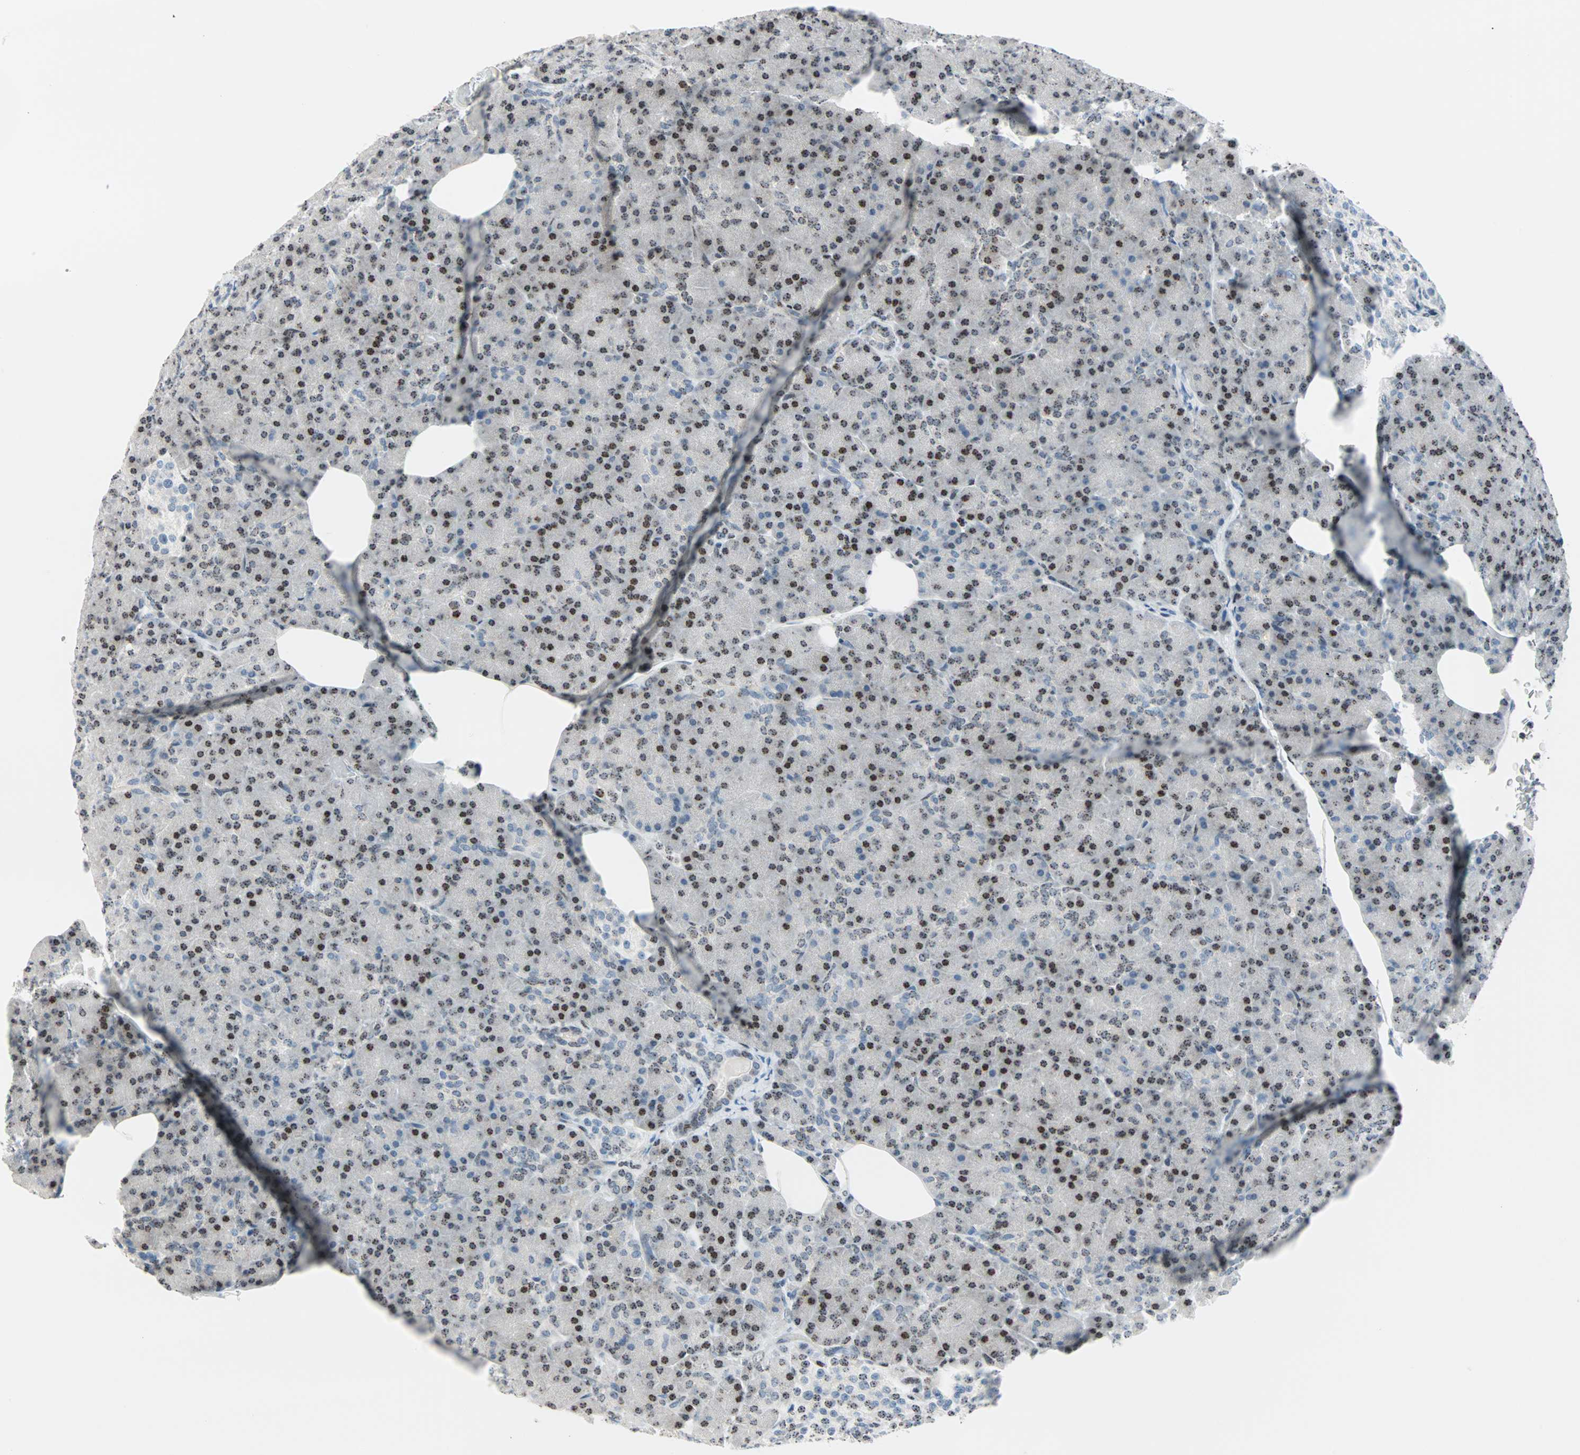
{"staining": {"intensity": "weak", "quantity": ">75%", "location": "nuclear"}, "tissue": "pancreas", "cell_type": "Exocrine glandular cells", "image_type": "normal", "snomed": [{"axis": "morphology", "description": "Normal tissue, NOS"}, {"axis": "topography", "description": "Pancreas"}], "caption": "Exocrine glandular cells reveal low levels of weak nuclear positivity in about >75% of cells in benign human pancreas.", "gene": "CENPA", "patient": {"sex": "female", "age": 43}}